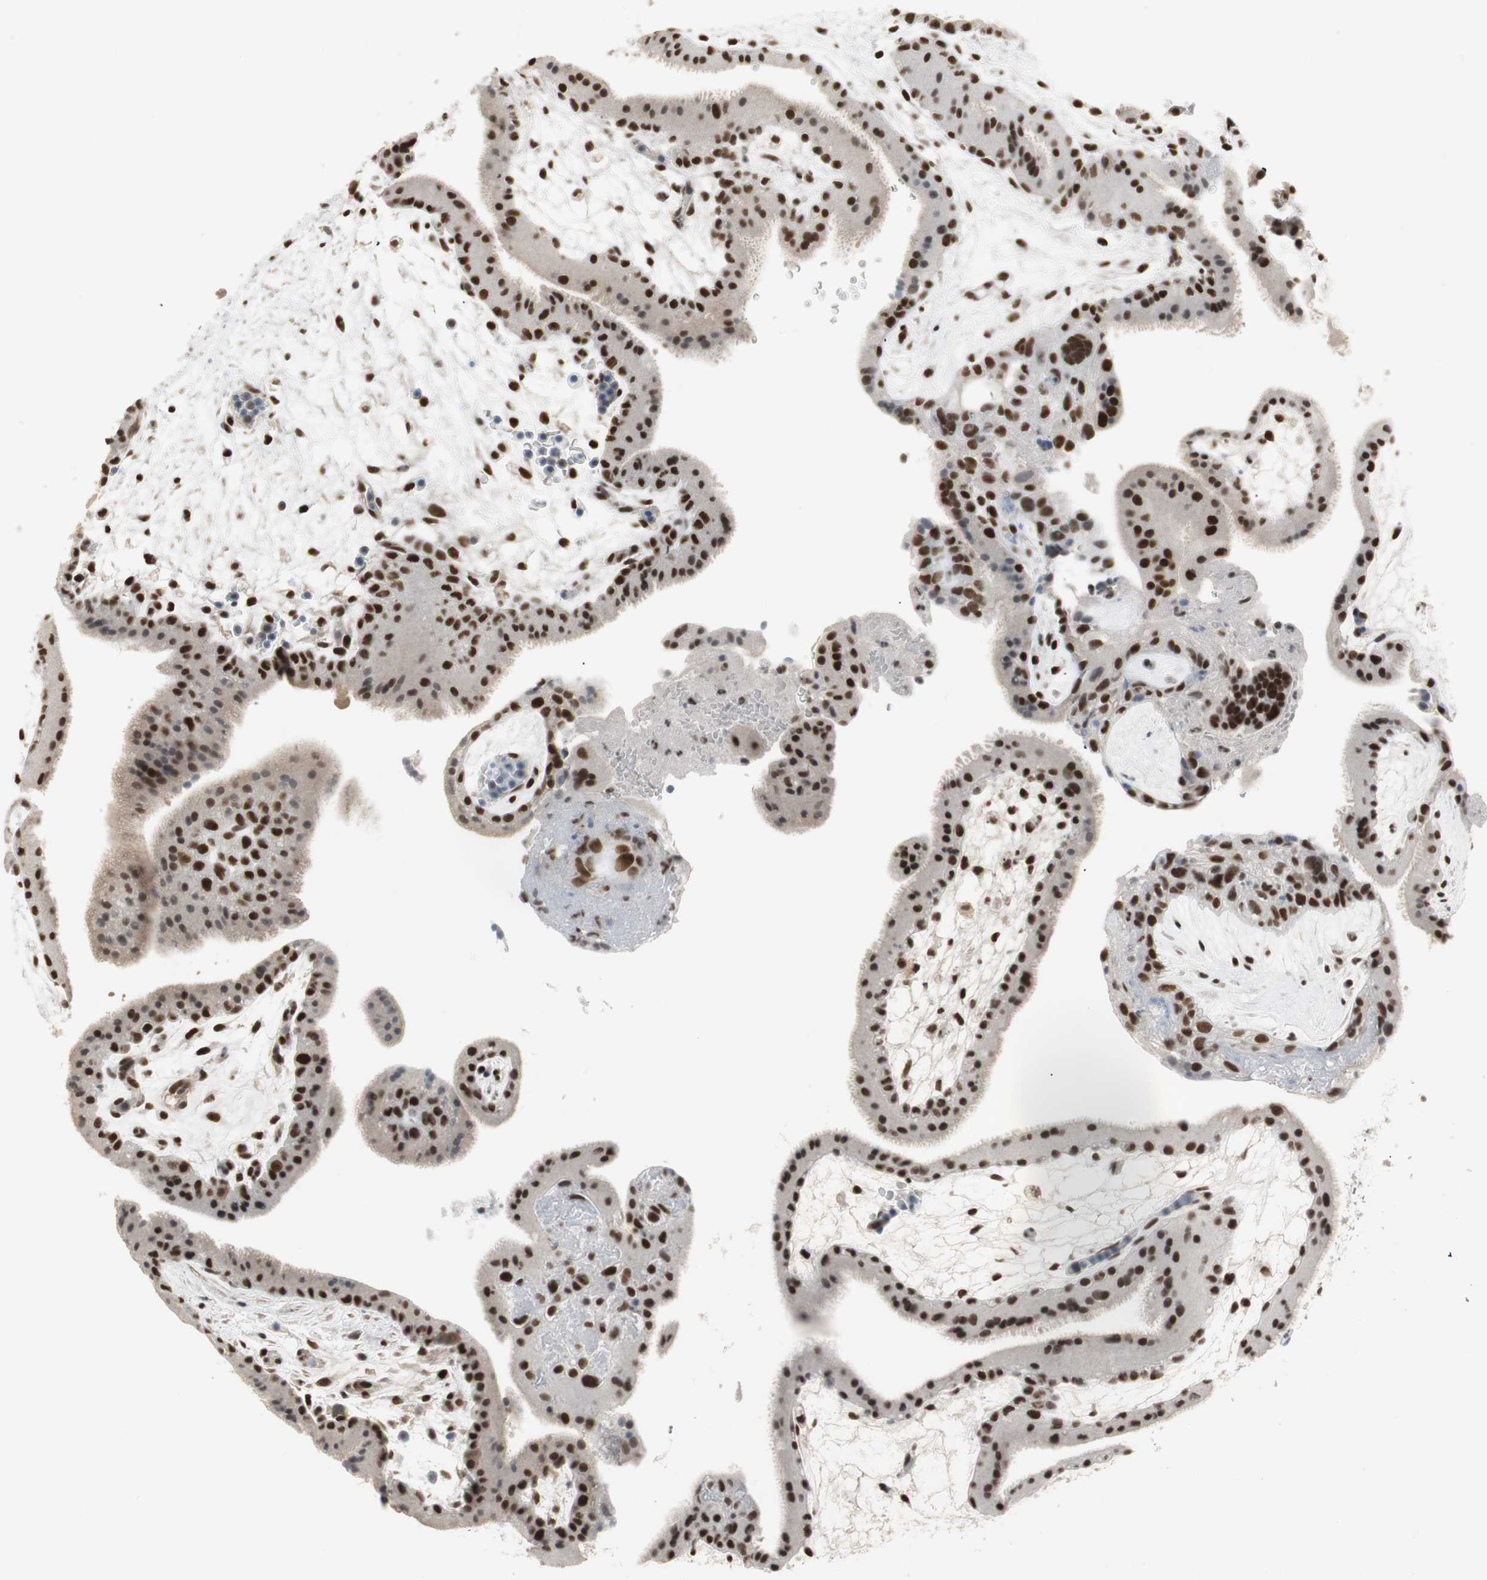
{"staining": {"intensity": "strong", "quantity": ">75%", "location": "nuclear"}, "tissue": "placenta", "cell_type": "Trophoblastic cells", "image_type": "normal", "snomed": [{"axis": "morphology", "description": "Normal tissue, NOS"}, {"axis": "topography", "description": "Placenta"}], "caption": "Protein expression analysis of unremarkable human placenta reveals strong nuclear expression in about >75% of trophoblastic cells.", "gene": "RTF1", "patient": {"sex": "female", "age": 19}}